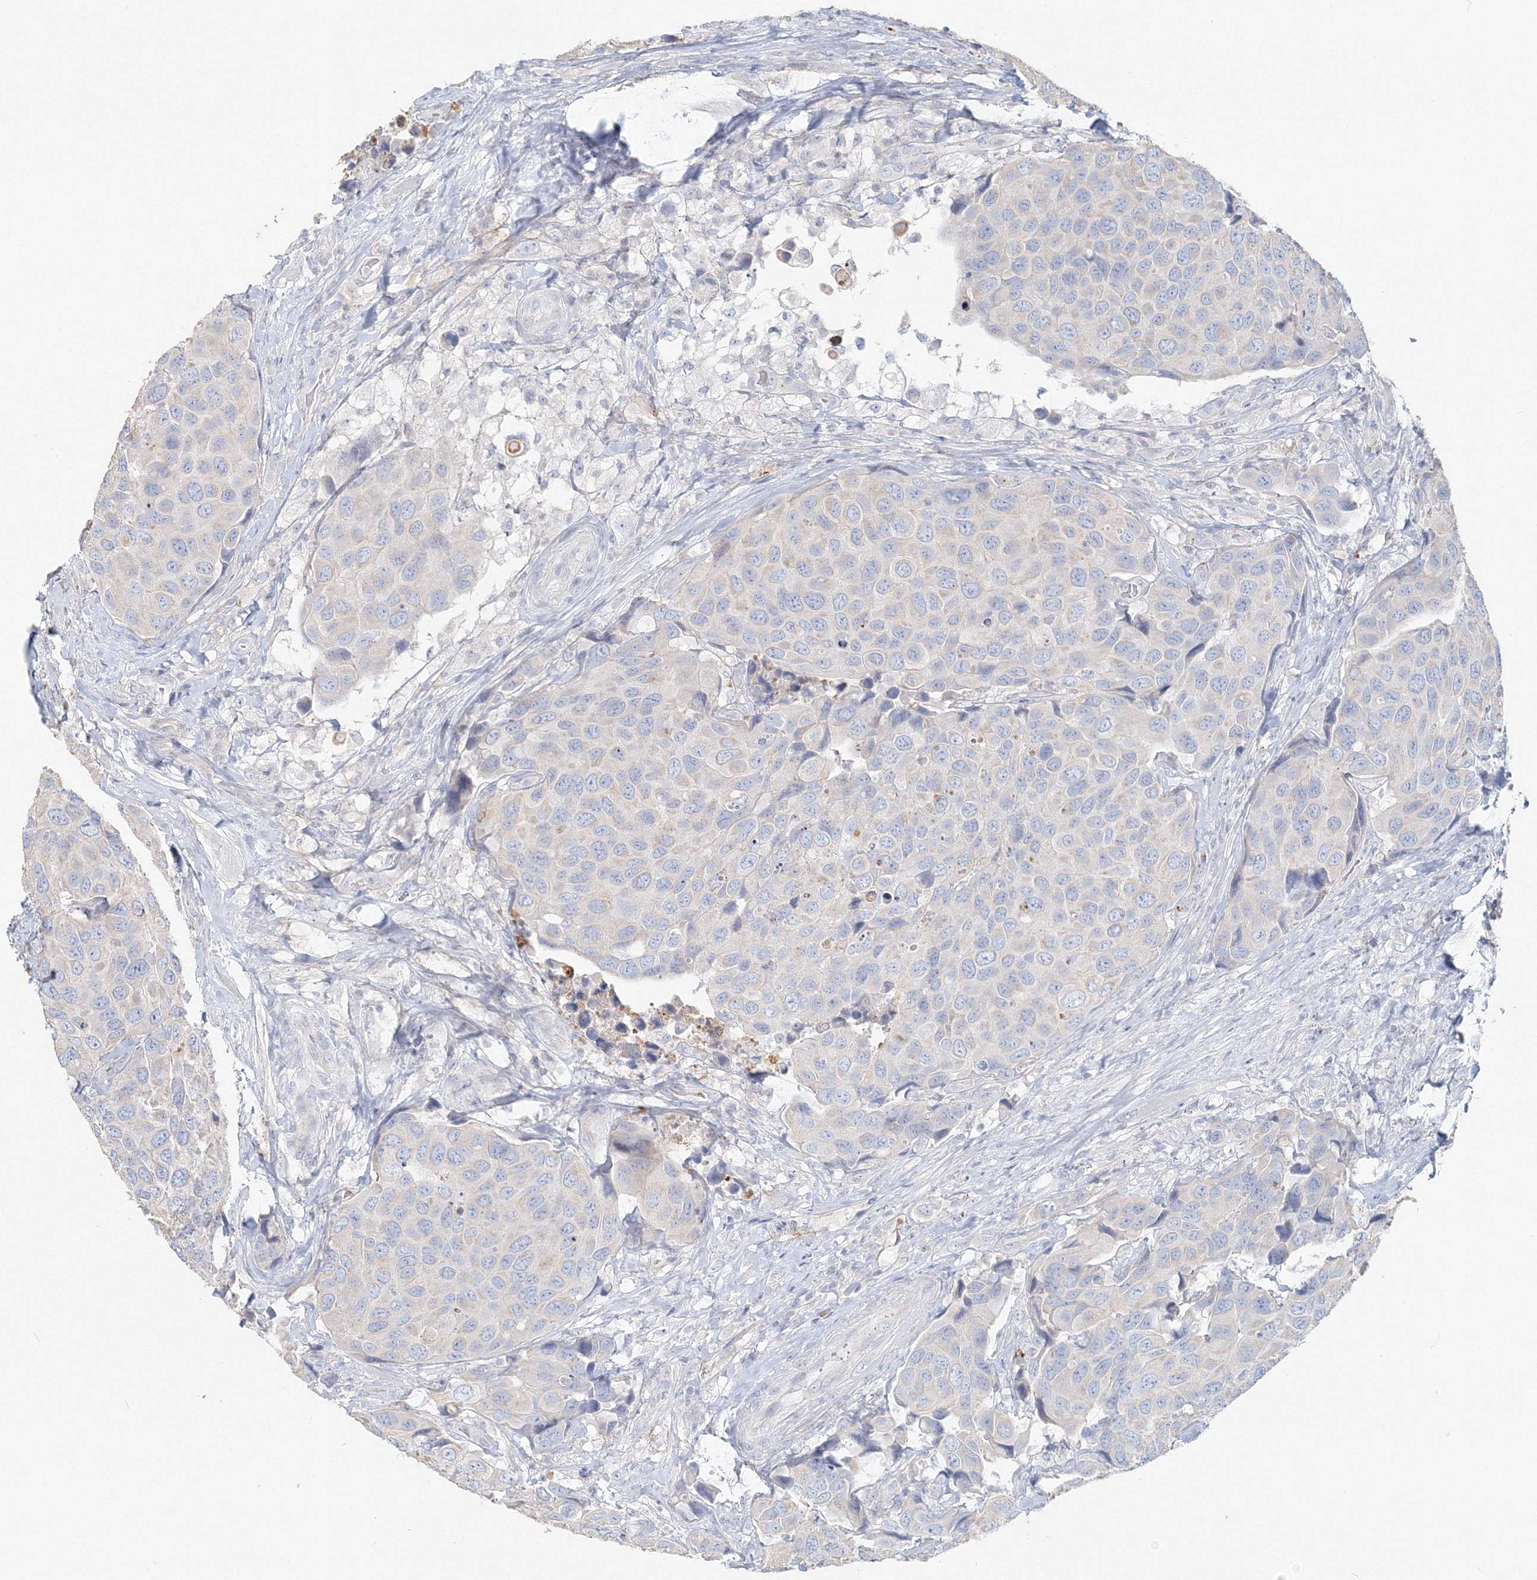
{"staining": {"intensity": "negative", "quantity": "none", "location": "none"}, "tissue": "urothelial cancer", "cell_type": "Tumor cells", "image_type": "cancer", "snomed": [{"axis": "morphology", "description": "Urothelial carcinoma, High grade"}, {"axis": "topography", "description": "Urinary bladder"}], "caption": "High power microscopy photomicrograph of an immunohistochemistry (IHC) image of urothelial carcinoma (high-grade), revealing no significant expression in tumor cells.", "gene": "MMRN1", "patient": {"sex": "male", "age": 74}}